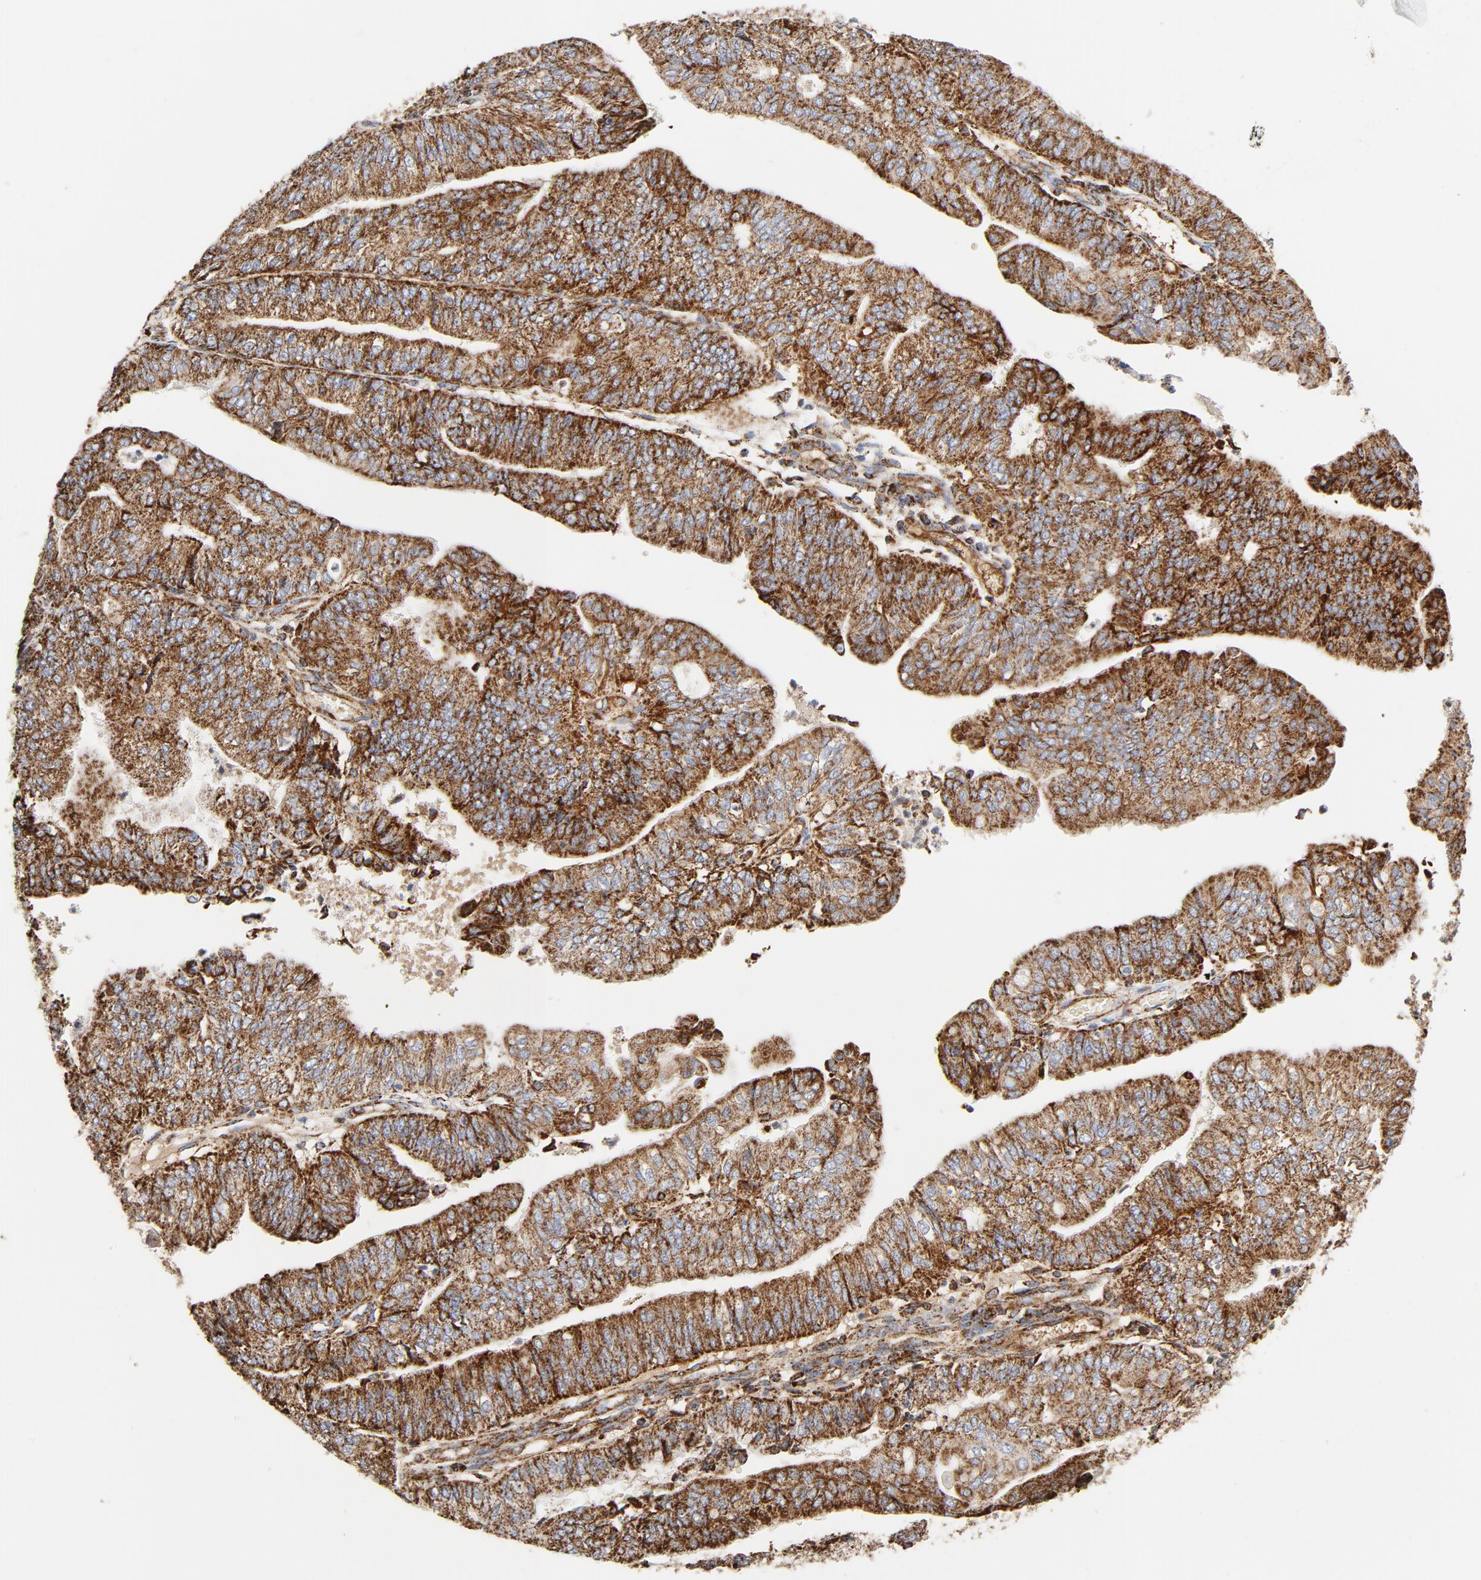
{"staining": {"intensity": "strong", "quantity": ">75%", "location": "cytoplasmic/membranous"}, "tissue": "endometrial cancer", "cell_type": "Tumor cells", "image_type": "cancer", "snomed": [{"axis": "morphology", "description": "Adenocarcinoma, NOS"}, {"axis": "topography", "description": "Endometrium"}], "caption": "A photomicrograph of endometrial adenocarcinoma stained for a protein reveals strong cytoplasmic/membranous brown staining in tumor cells. (DAB IHC with brightfield microscopy, high magnification).", "gene": "PCNX4", "patient": {"sex": "female", "age": 59}}